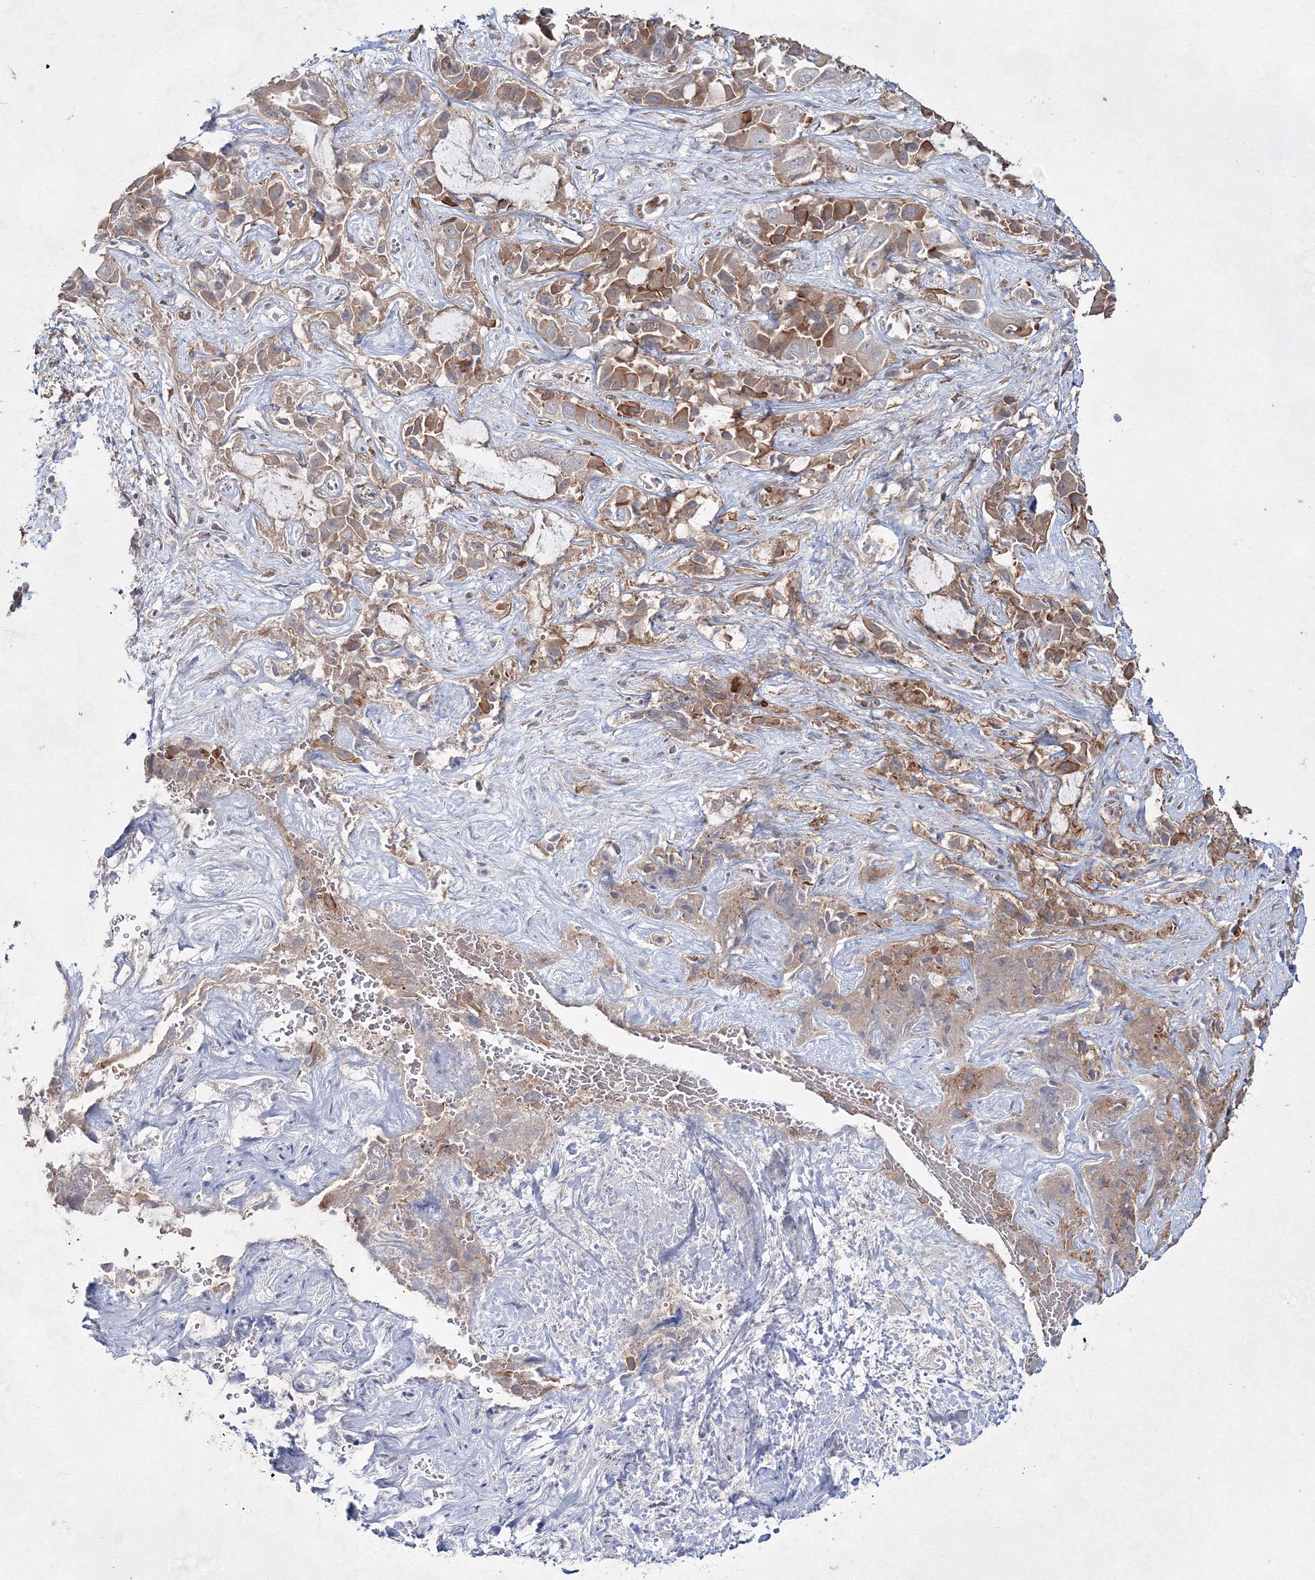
{"staining": {"intensity": "moderate", "quantity": ">75%", "location": "cytoplasmic/membranous"}, "tissue": "liver cancer", "cell_type": "Tumor cells", "image_type": "cancer", "snomed": [{"axis": "morphology", "description": "Cholangiocarcinoma"}, {"axis": "topography", "description": "Liver"}], "caption": "The immunohistochemical stain highlights moderate cytoplasmic/membranous expression in tumor cells of liver cancer (cholangiocarcinoma) tissue. The staining was performed using DAB (3,3'-diaminobenzidine) to visualize the protein expression in brown, while the nuclei were stained in blue with hematoxylin (Magnification: 20x).", "gene": "EXOC6", "patient": {"sex": "female", "age": 52}}